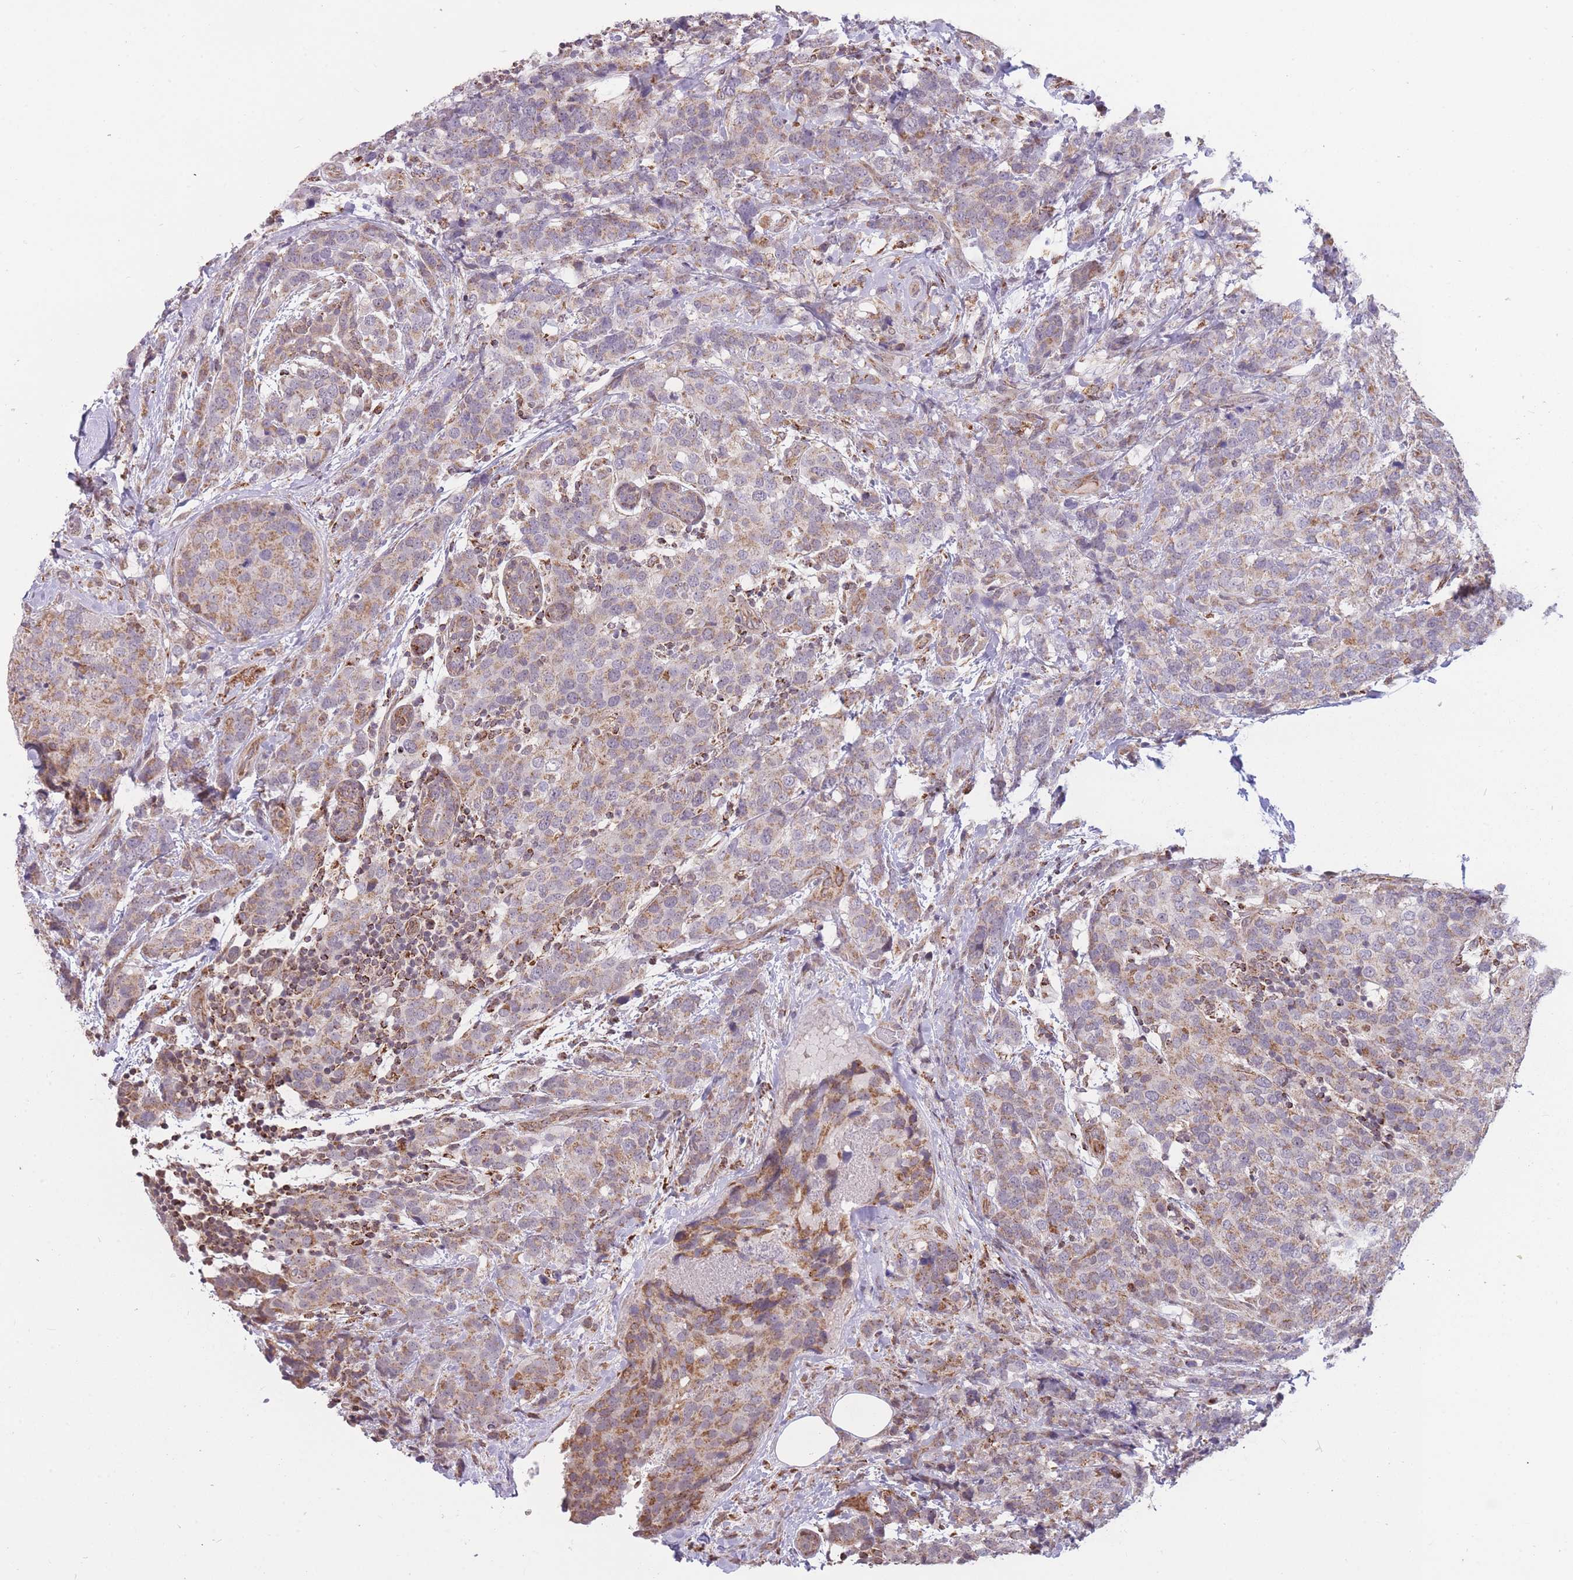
{"staining": {"intensity": "moderate", "quantity": "25%-75%", "location": "cytoplasmic/membranous"}, "tissue": "breast cancer", "cell_type": "Tumor cells", "image_type": "cancer", "snomed": [{"axis": "morphology", "description": "Lobular carcinoma"}, {"axis": "topography", "description": "Breast"}], "caption": "High-magnification brightfield microscopy of lobular carcinoma (breast) stained with DAB (brown) and counterstained with hematoxylin (blue). tumor cells exhibit moderate cytoplasmic/membranous staining is seen in about25%-75% of cells. Using DAB (brown) and hematoxylin (blue) stains, captured at high magnification using brightfield microscopy.", "gene": "DPYSL4", "patient": {"sex": "female", "age": 59}}